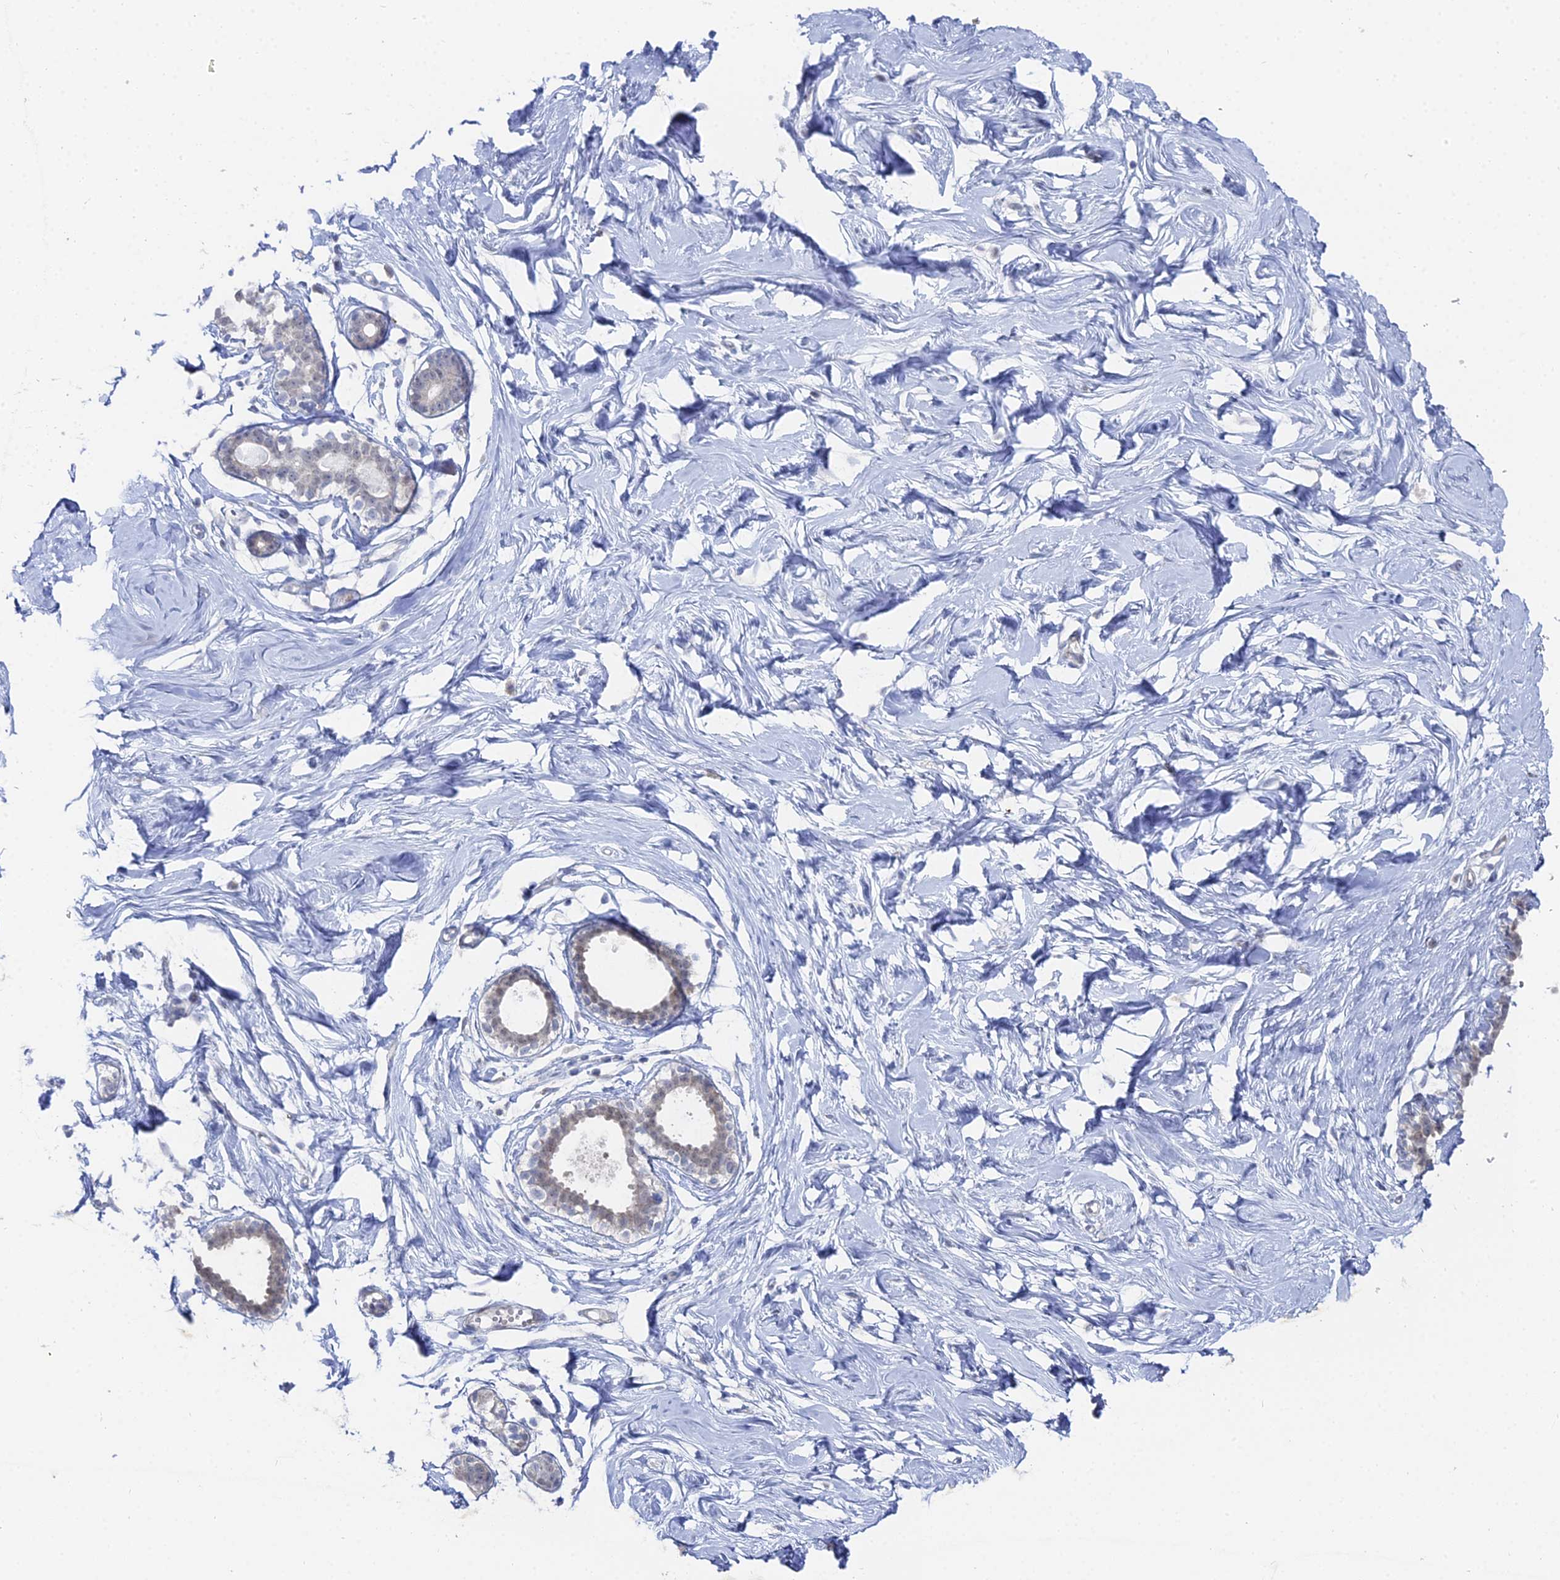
{"staining": {"intensity": "negative", "quantity": "none", "location": "none"}, "tissue": "breast", "cell_type": "Adipocytes", "image_type": "normal", "snomed": [{"axis": "morphology", "description": "Normal tissue, NOS"}, {"axis": "morphology", "description": "Adenoma, NOS"}, {"axis": "topography", "description": "Breast"}], "caption": "Adipocytes are negative for protein expression in benign human breast.", "gene": "THAP4", "patient": {"sex": "female", "age": 23}}